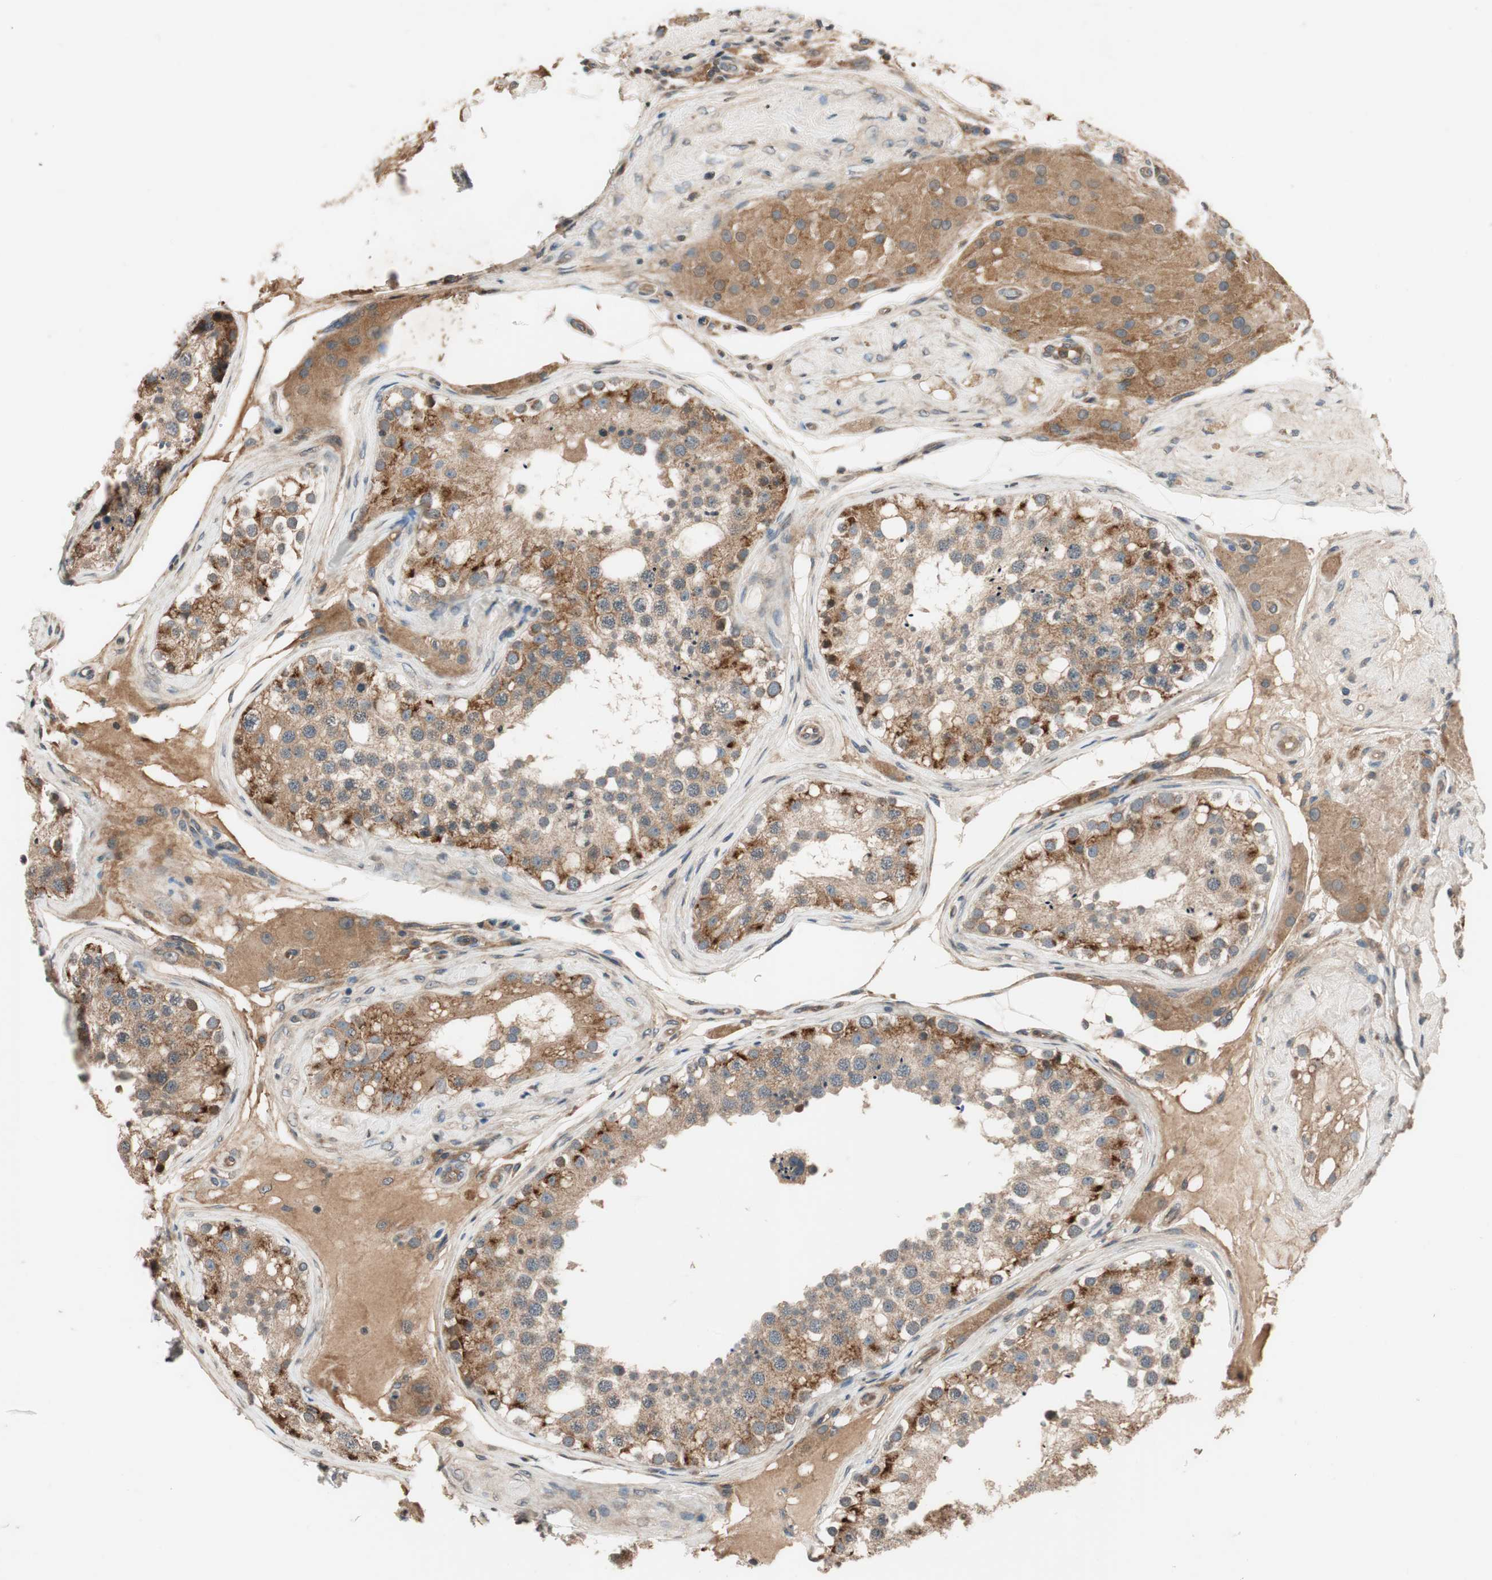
{"staining": {"intensity": "moderate", "quantity": ">75%", "location": "cytoplasmic/membranous"}, "tissue": "testis", "cell_type": "Cells in seminiferous ducts", "image_type": "normal", "snomed": [{"axis": "morphology", "description": "Normal tissue, NOS"}, {"axis": "topography", "description": "Testis"}], "caption": "Immunohistochemical staining of benign human testis demonstrates moderate cytoplasmic/membranous protein positivity in approximately >75% of cells in seminiferous ducts.", "gene": "GCLM", "patient": {"sex": "male", "age": 68}}